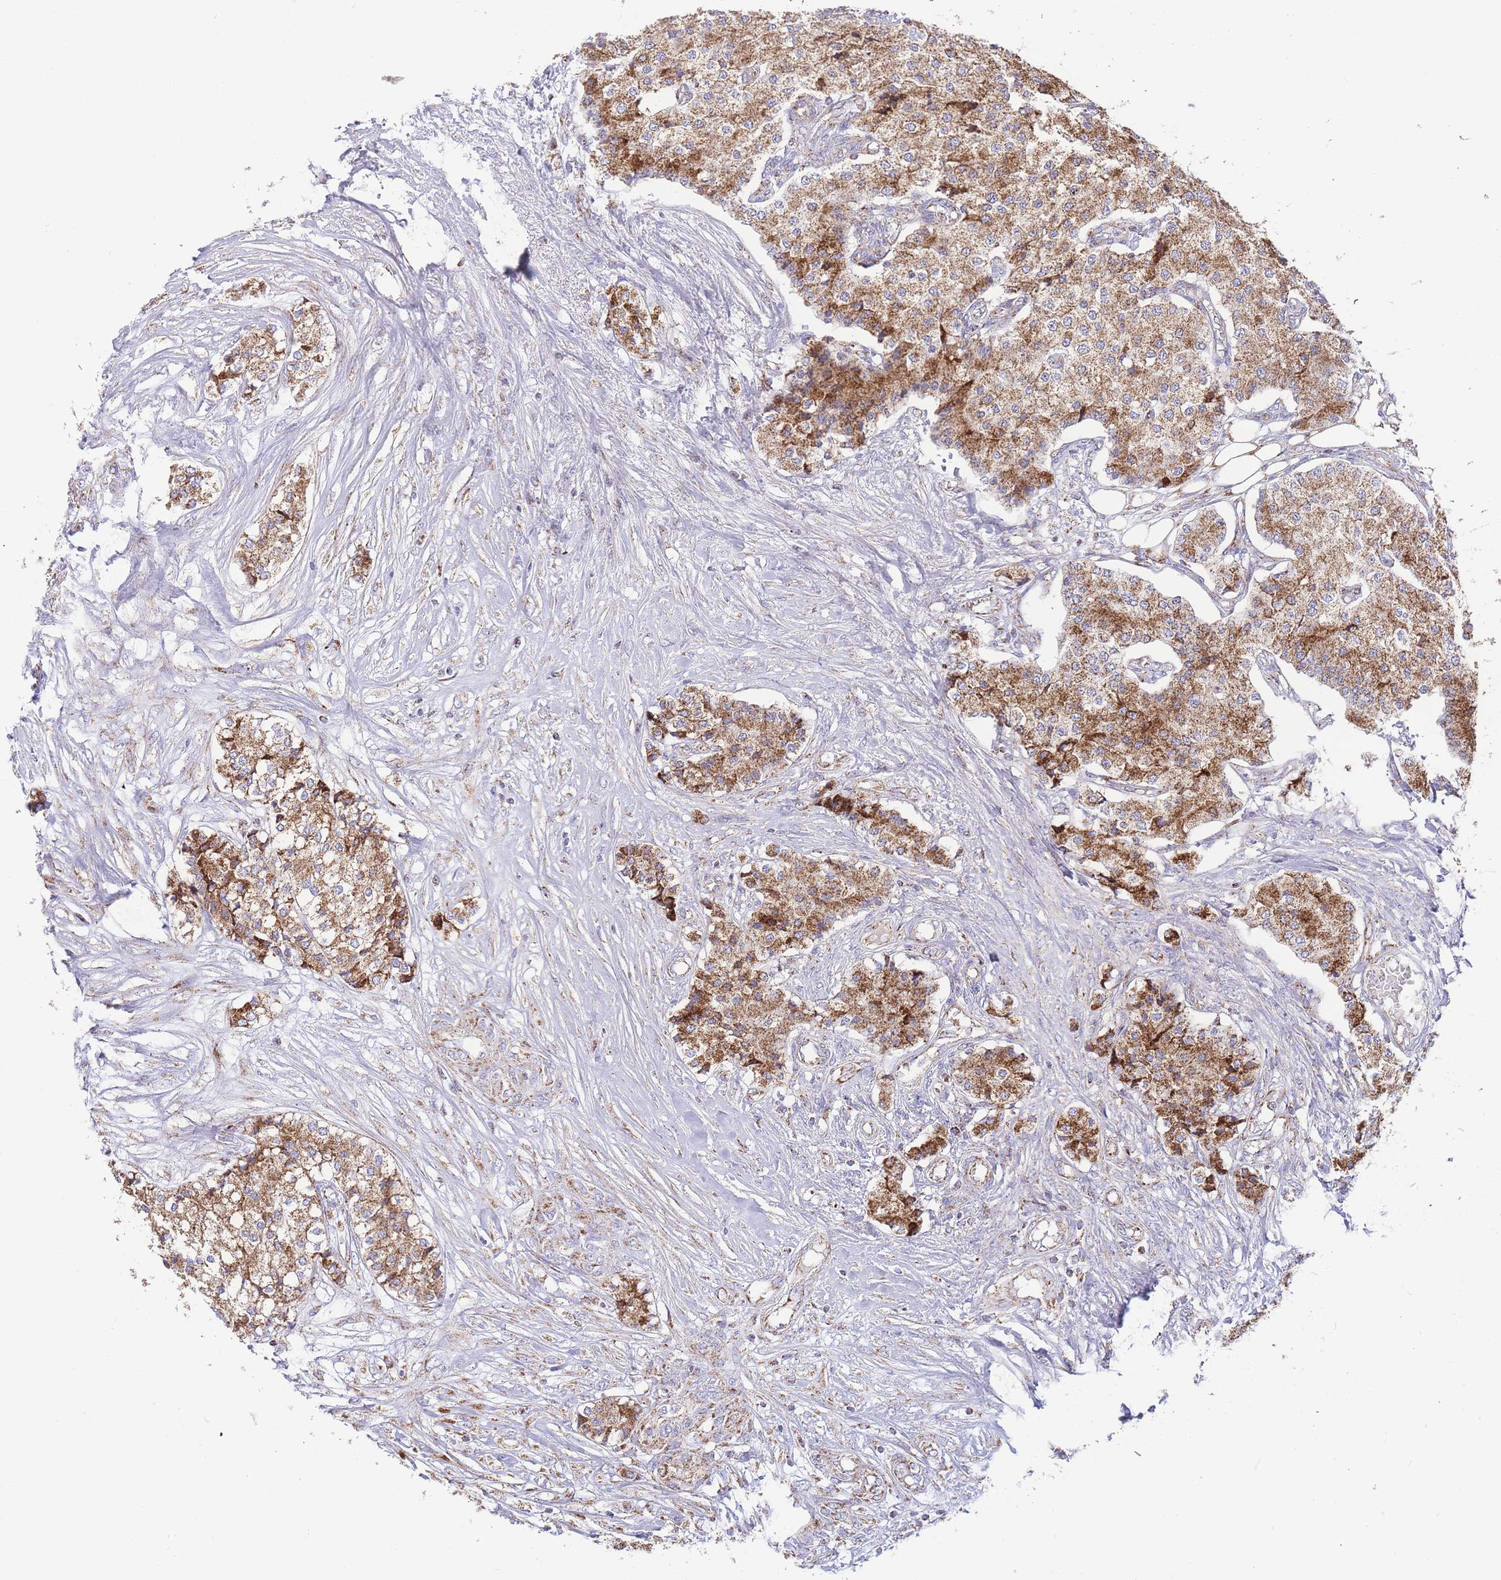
{"staining": {"intensity": "moderate", "quantity": ">75%", "location": "cytoplasmic/membranous"}, "tissue": "carcinoid", "cell_type": "Tumor cells", "image_type": "cancer", "snomed": [{"axis": "morphology", "description": "Carcinoid, malignant, NOS"}, {"axis": "topography", "description": "Colon"}], "caption": "This is a photomicrograph of immunohistochemistry (IHC) staining of carcinoid, which shows moderate staining in the cytoplasmic/membranous of tumor cells.", "gene": "GSTM1", "patient": {"sex": "female", "age": 52}}